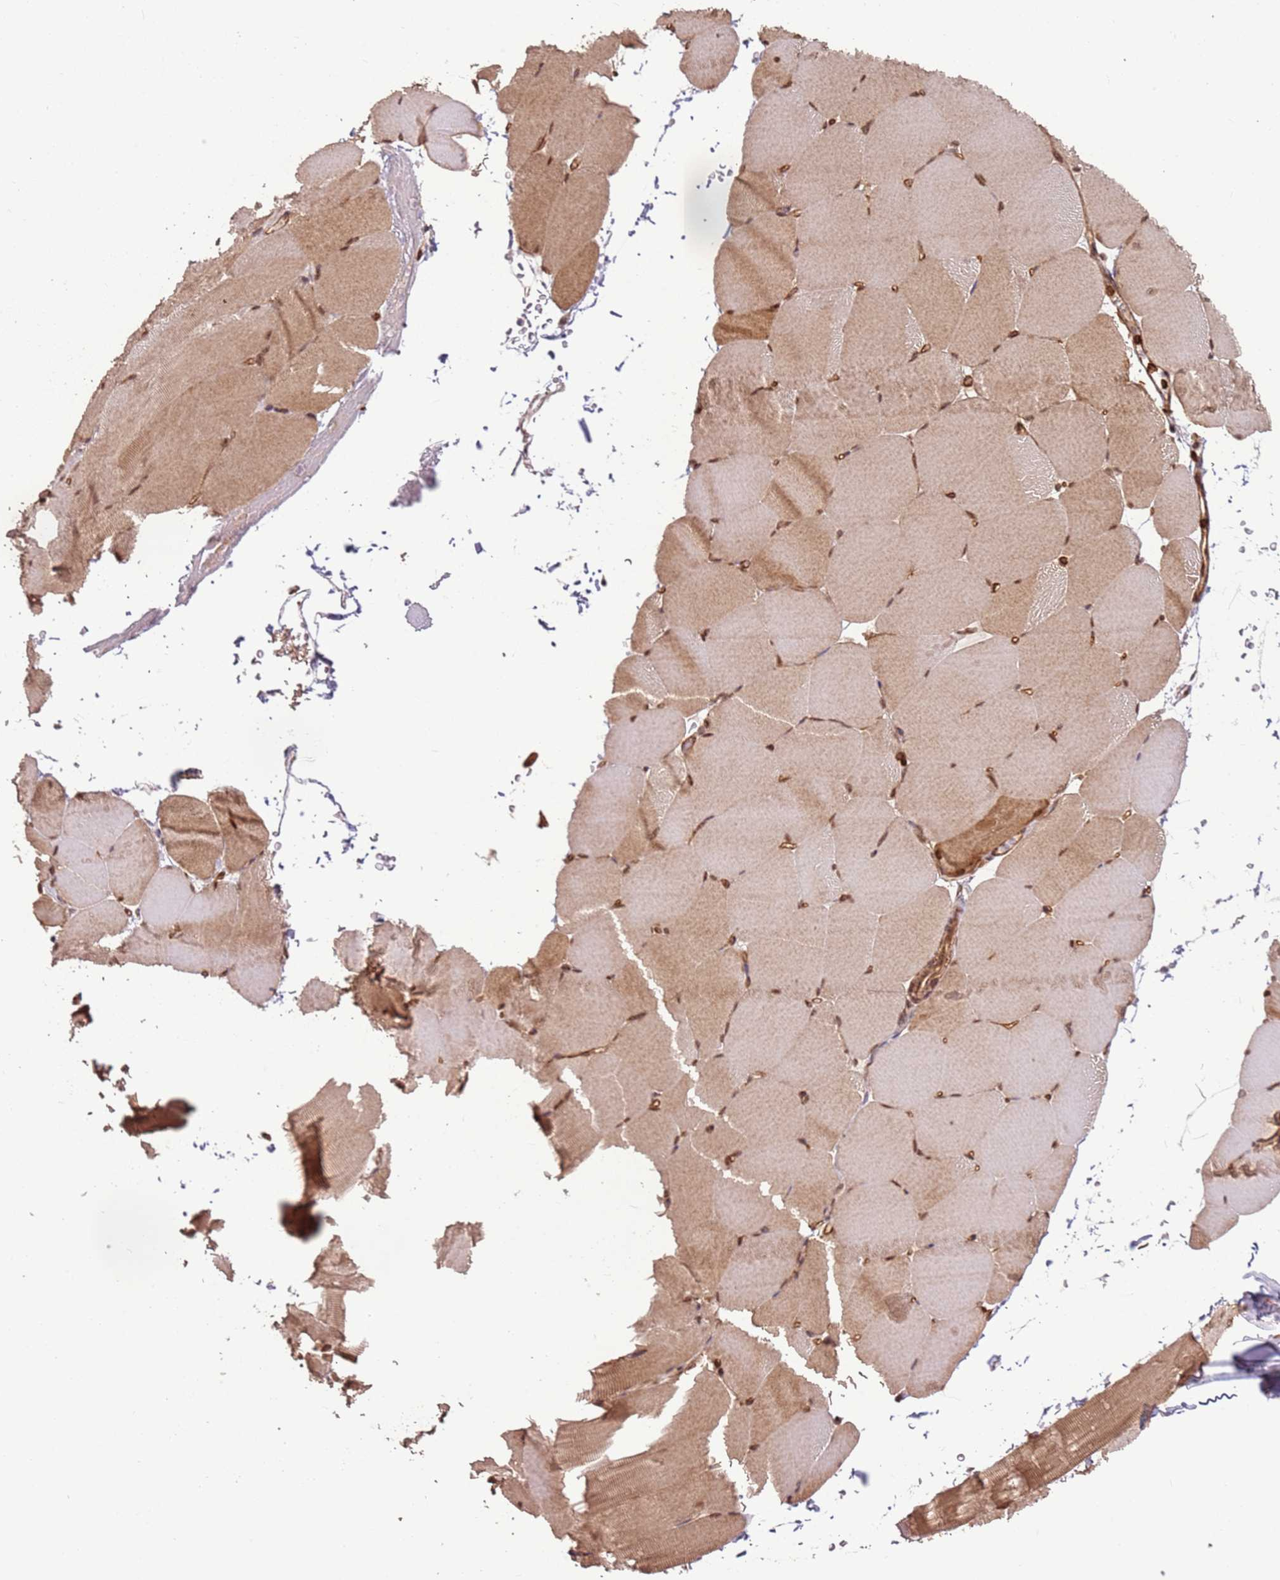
{"staining": {"intensity": "moderate", "quantity": ">75%", "location": "nuclear"}, "tissue": "skeletal muscle", "cell_type": "Myocytes", "image_type": "normal", "snomed": [{"axis": "morphology", "description": "Normal tissue, NOS"}, {"axis": "topography", "description": "Skeletal muscle"}, {"axis": "topography", "description": "Parathyroid gland"}], "caption": "Moderate nuclear expression is present in approximately >75% of myocytes in benign skeletal muscle.", "gene": "POLR3H", "patient": {"sex": "female", "age": 37}}